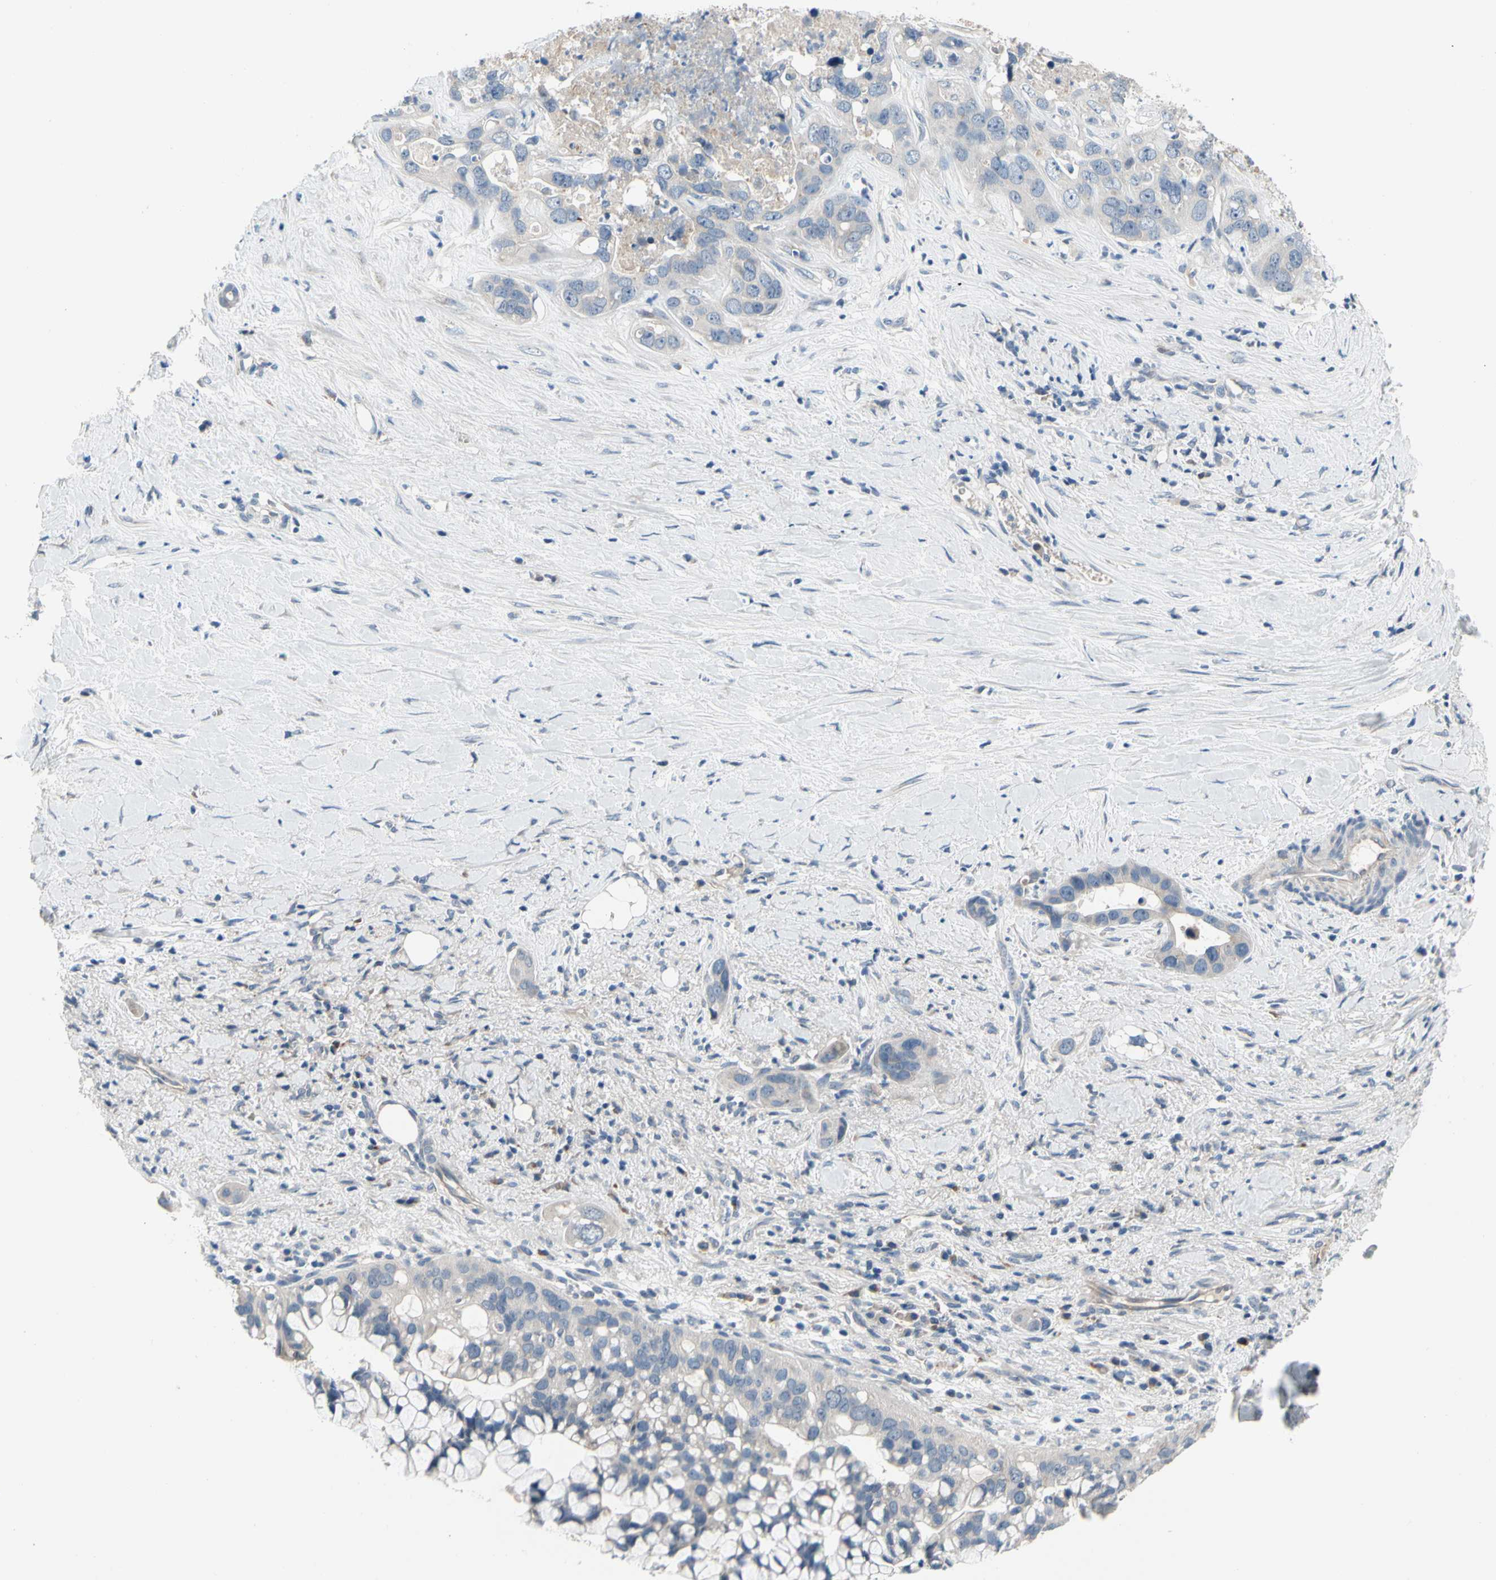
{"staining": {"intensity": "negative", "quantity": "none", "location": "none"}, "tissue": "liver cancer", "cell_type": "Tumor cells", "image_type": "cancer", "snomed": [{"axis": "morphology", "description": "Cholangiocarcinoma"}, {"axis": "topography", "description": "Liver"}], "caption": "Protein analysis of liver cancer (cholangiocarcinoma) exhibits no significant positivity in tumor cells. (Stains: DAB (3,3'-diaminobenzidine) IHC with hematoxylin counter stain, Microscopy: brightfield microscopy at high magnification).", "gene": "NFASC", "patient": {"sex": "female", "age": 65}}